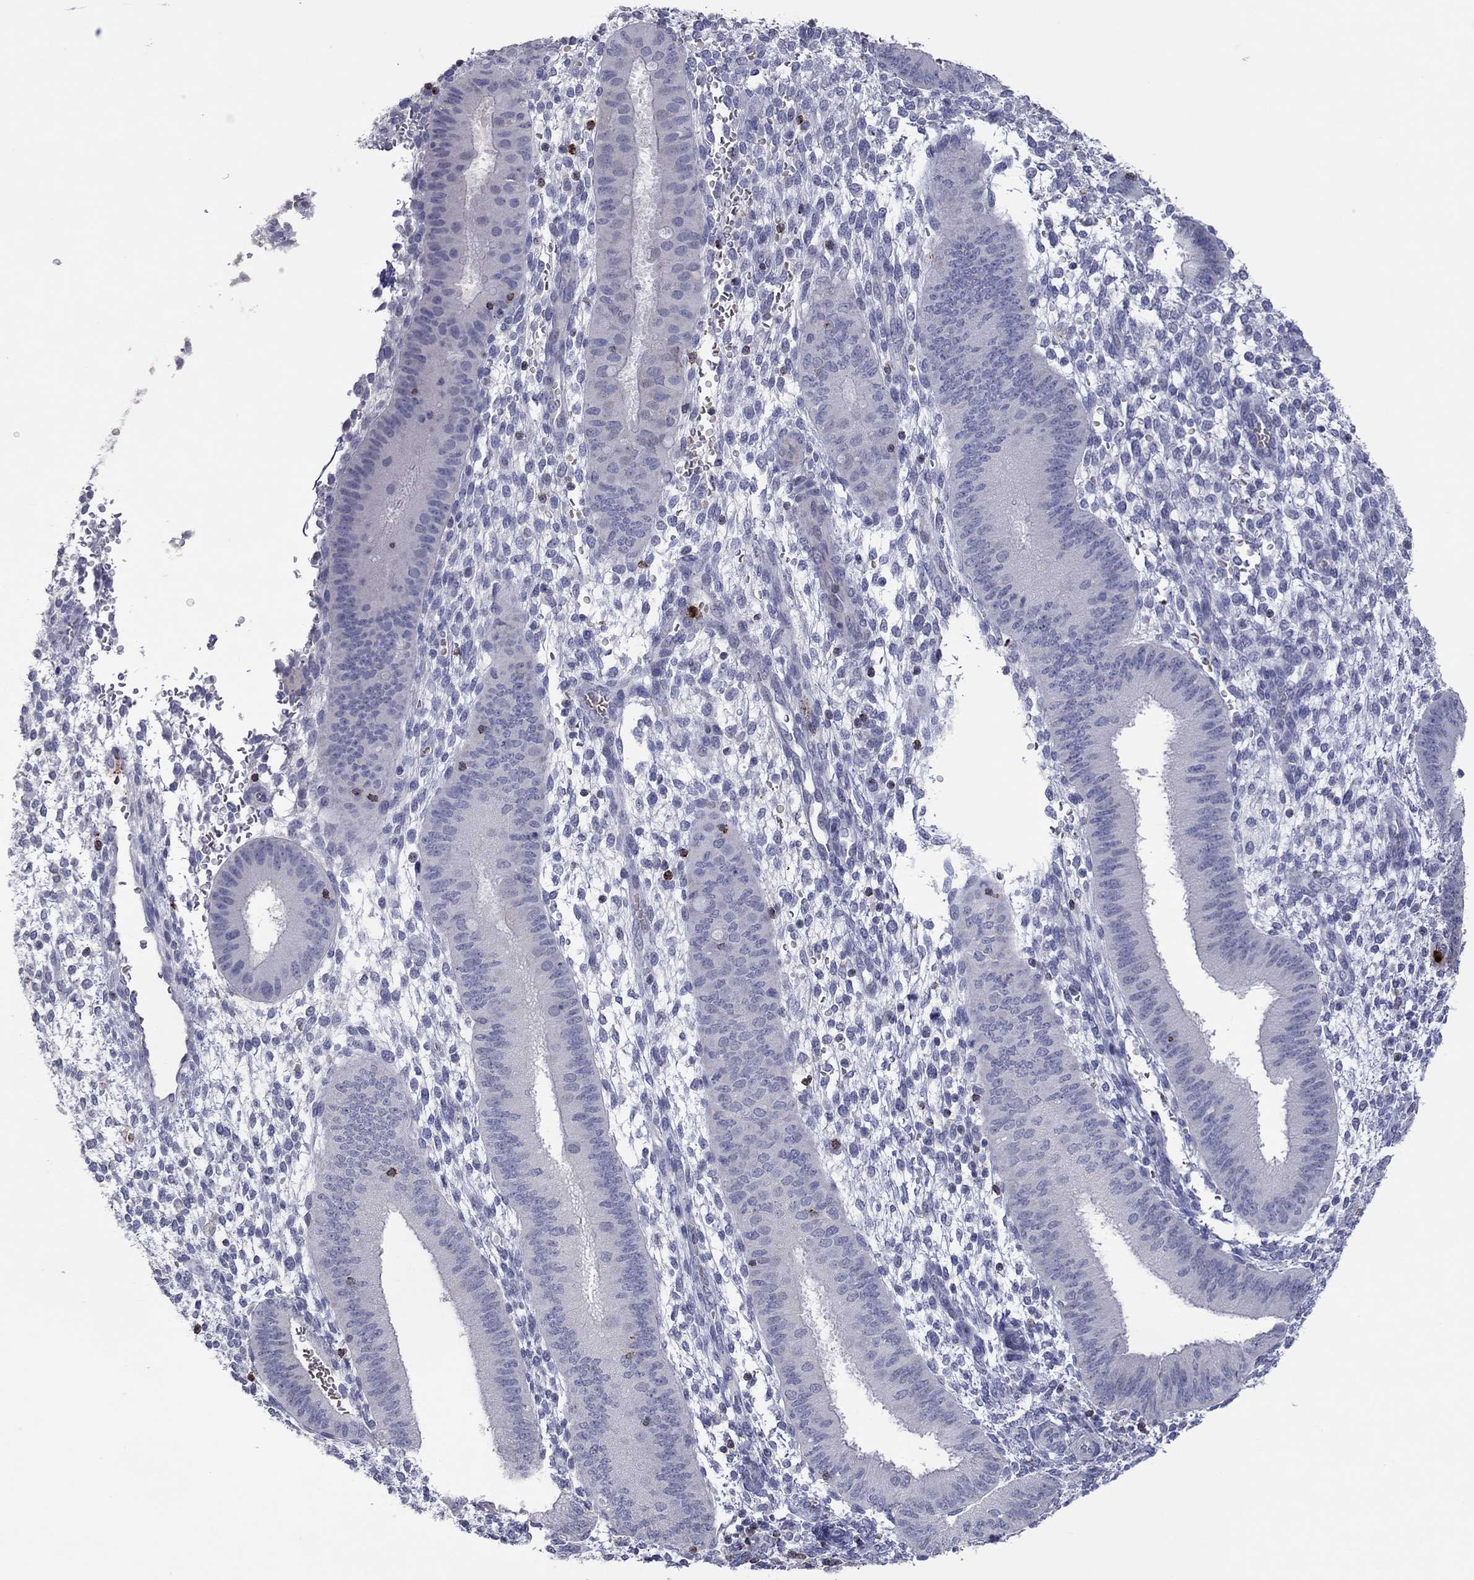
{"staining": {"intensity": "negative", "quantity": "none", "location": "none"}, "tissue": "endometrium", "cell_type": "Cells in endometrial stroma", "image_type": "normal", "snomed": [{"axis": "morphology", "description": "Normal tissue, NOS"}, {"axis": "topography", "description": "Endometrium"}], "caption": "Photomicrograph shows no protein staining in cells in endometrial stroma of benign endometrium. (IHC, brightfield microscopy, high magnification).", "gene": "CCL5", "patient": {"sex": "female", "age": 39}}